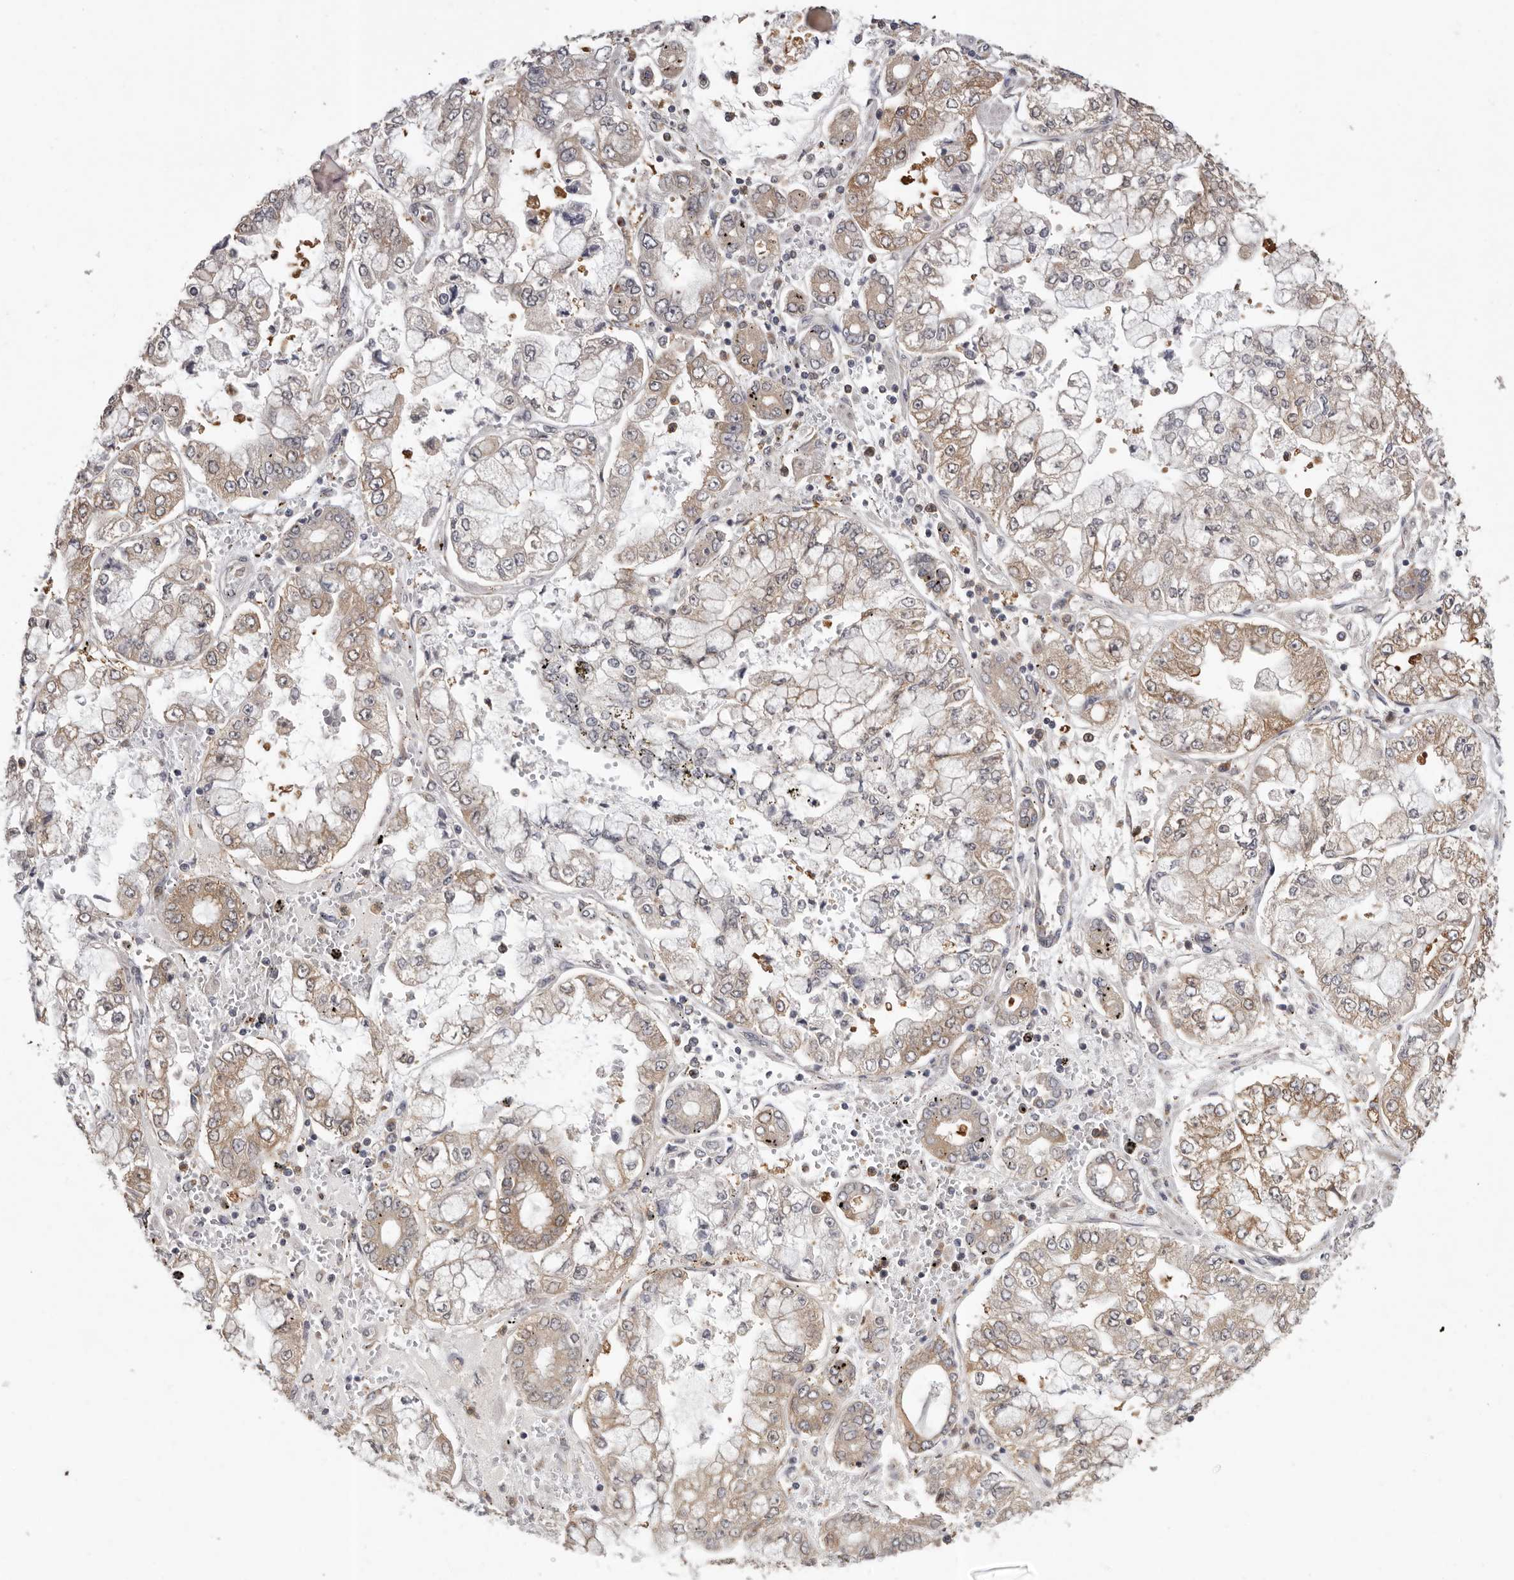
{"staining": {"intensity": "weak", "quantity": ">75%", "location": "cytoplasmic/membranous"}, "tissue": "stomach cancer", "cell_type": "Tumor cells", "image_type": "cancer", "snomed": [{"axis": "morphology", "description": "Adenocarcinoma, NOS"}, {"axis": "topography", "description": "Stomach"}], "caption": "A photomicrograph of human stomach cancer (adenocarcinoma) stained for a protein reveals weak cytoplasmic/membranous brown staining in tumor cells.", "gene": "RALGPS2", "patient": {"sex": "male", "age": 76}}